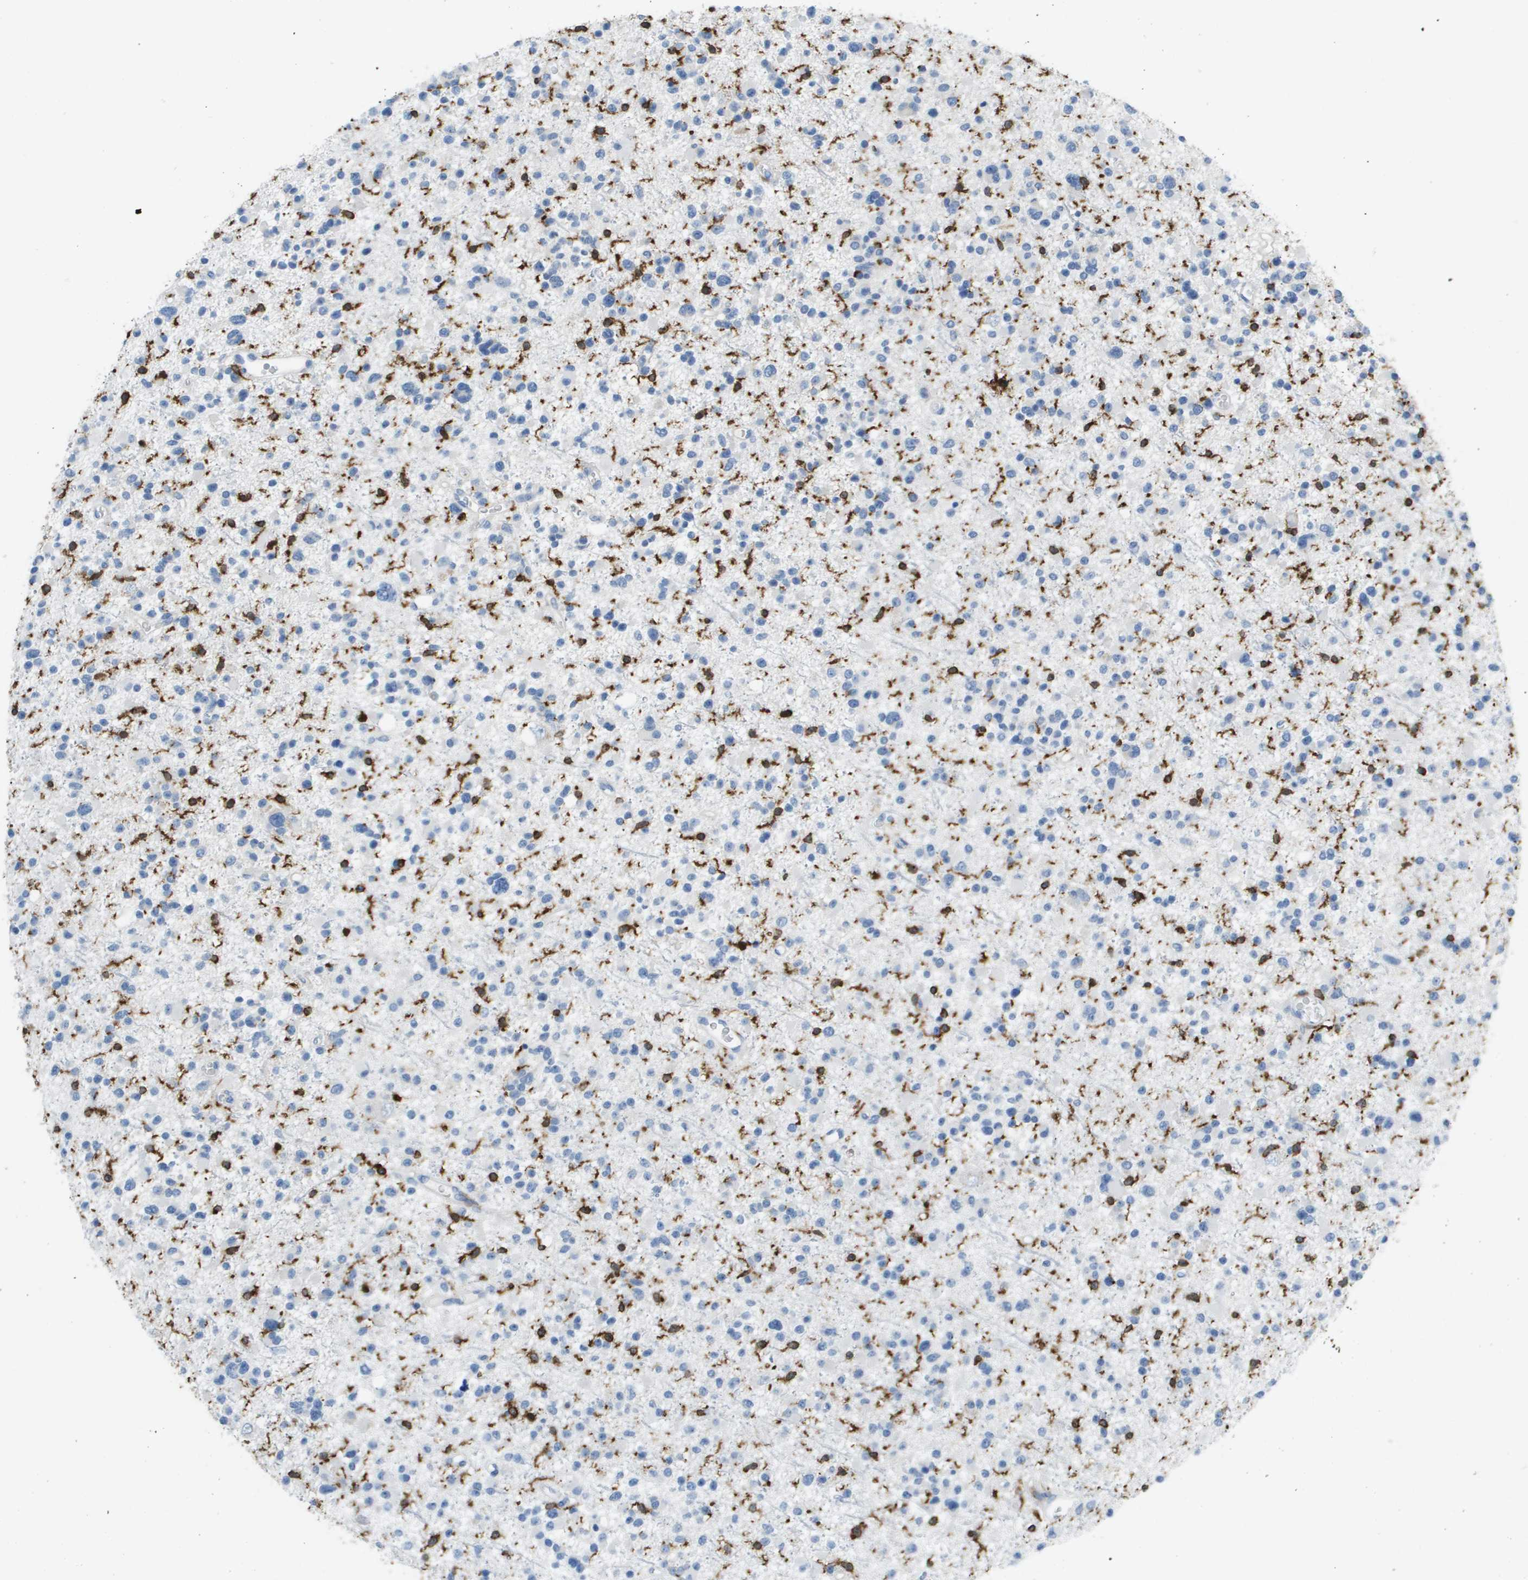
{"staining": {"intensity": "strong", "quantity": "<25%", "location": "cytoplasmic/membranous"}, "tissue": "glioma", "cell_type": "Tumor cells", "image_type": "cancer", "snomed": [{"axis": "morphology", "description": "Glioma, malignant, Low grade"}, {"axis": "topography", "description": "Brain"}], "caption": "Immunohistochemistry photomicrograph of neoplastic tissue: malignant glioma (low-grade) stained using immunohistochemistry (IHC) displays medium levels of strong protein expression localized specifically in the cytoplasmic/membranous of tumor cells, appearing as a cytoplasmic/membranous brown color.", "gene": "APBB1IP", "patient": {"sex": "female", "age": 22}}